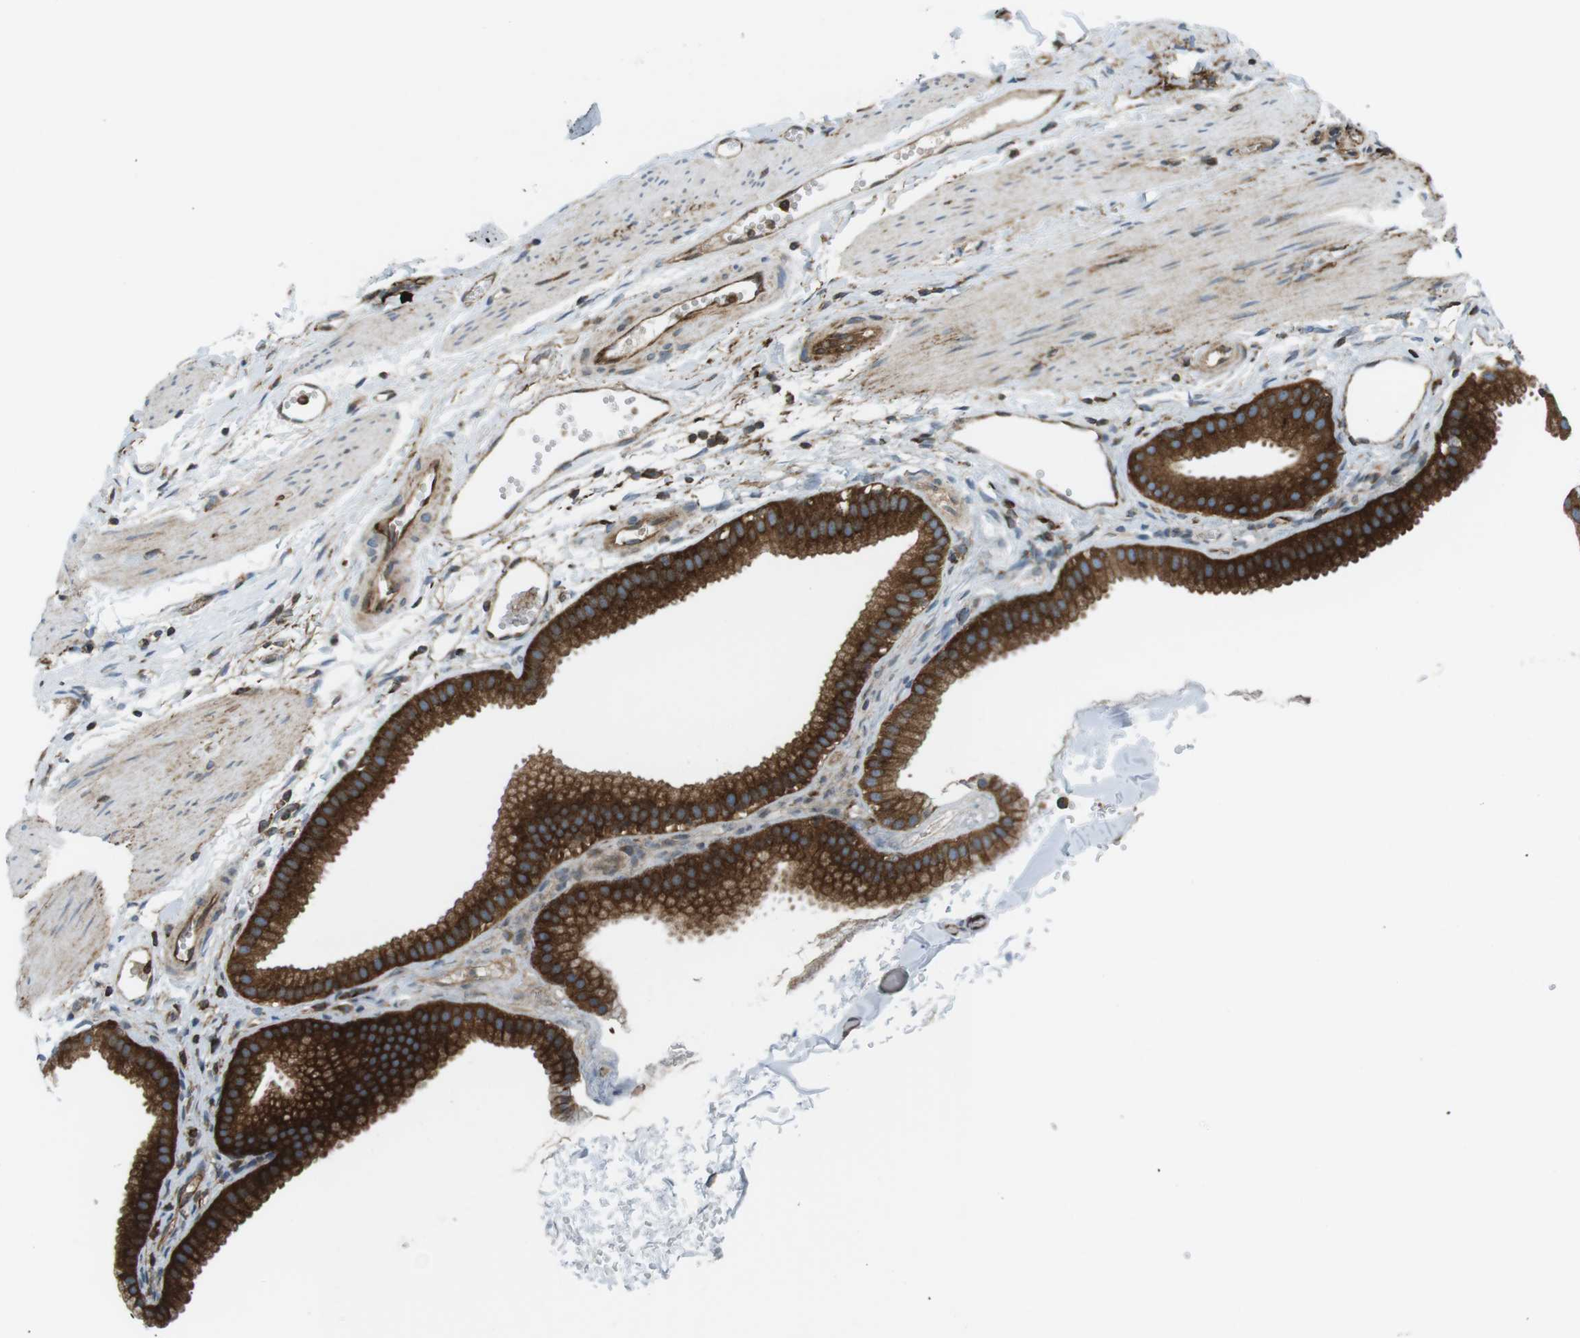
{"staining": {"intensity": "strong", "quantity": ">75%", "location": "cytoplasmic/membranous"}, "tissue": "gallbladder", "cell_type": "Glandular cells", "image_type": "normal", "snomed": [{"axis": "morphology", "description": "Normal tissue, NOS"}, {"axis": "topography", "description": "Gallbladder"}], "caption": "The image demonstrates immunohistochemical staining of normal gallbladder. There is strong cytoplasmic/membranous positivity is present in approximately >75% of glandular cells.", "gene": "FLII", "patient": {"sex": "female", "age": 64}}